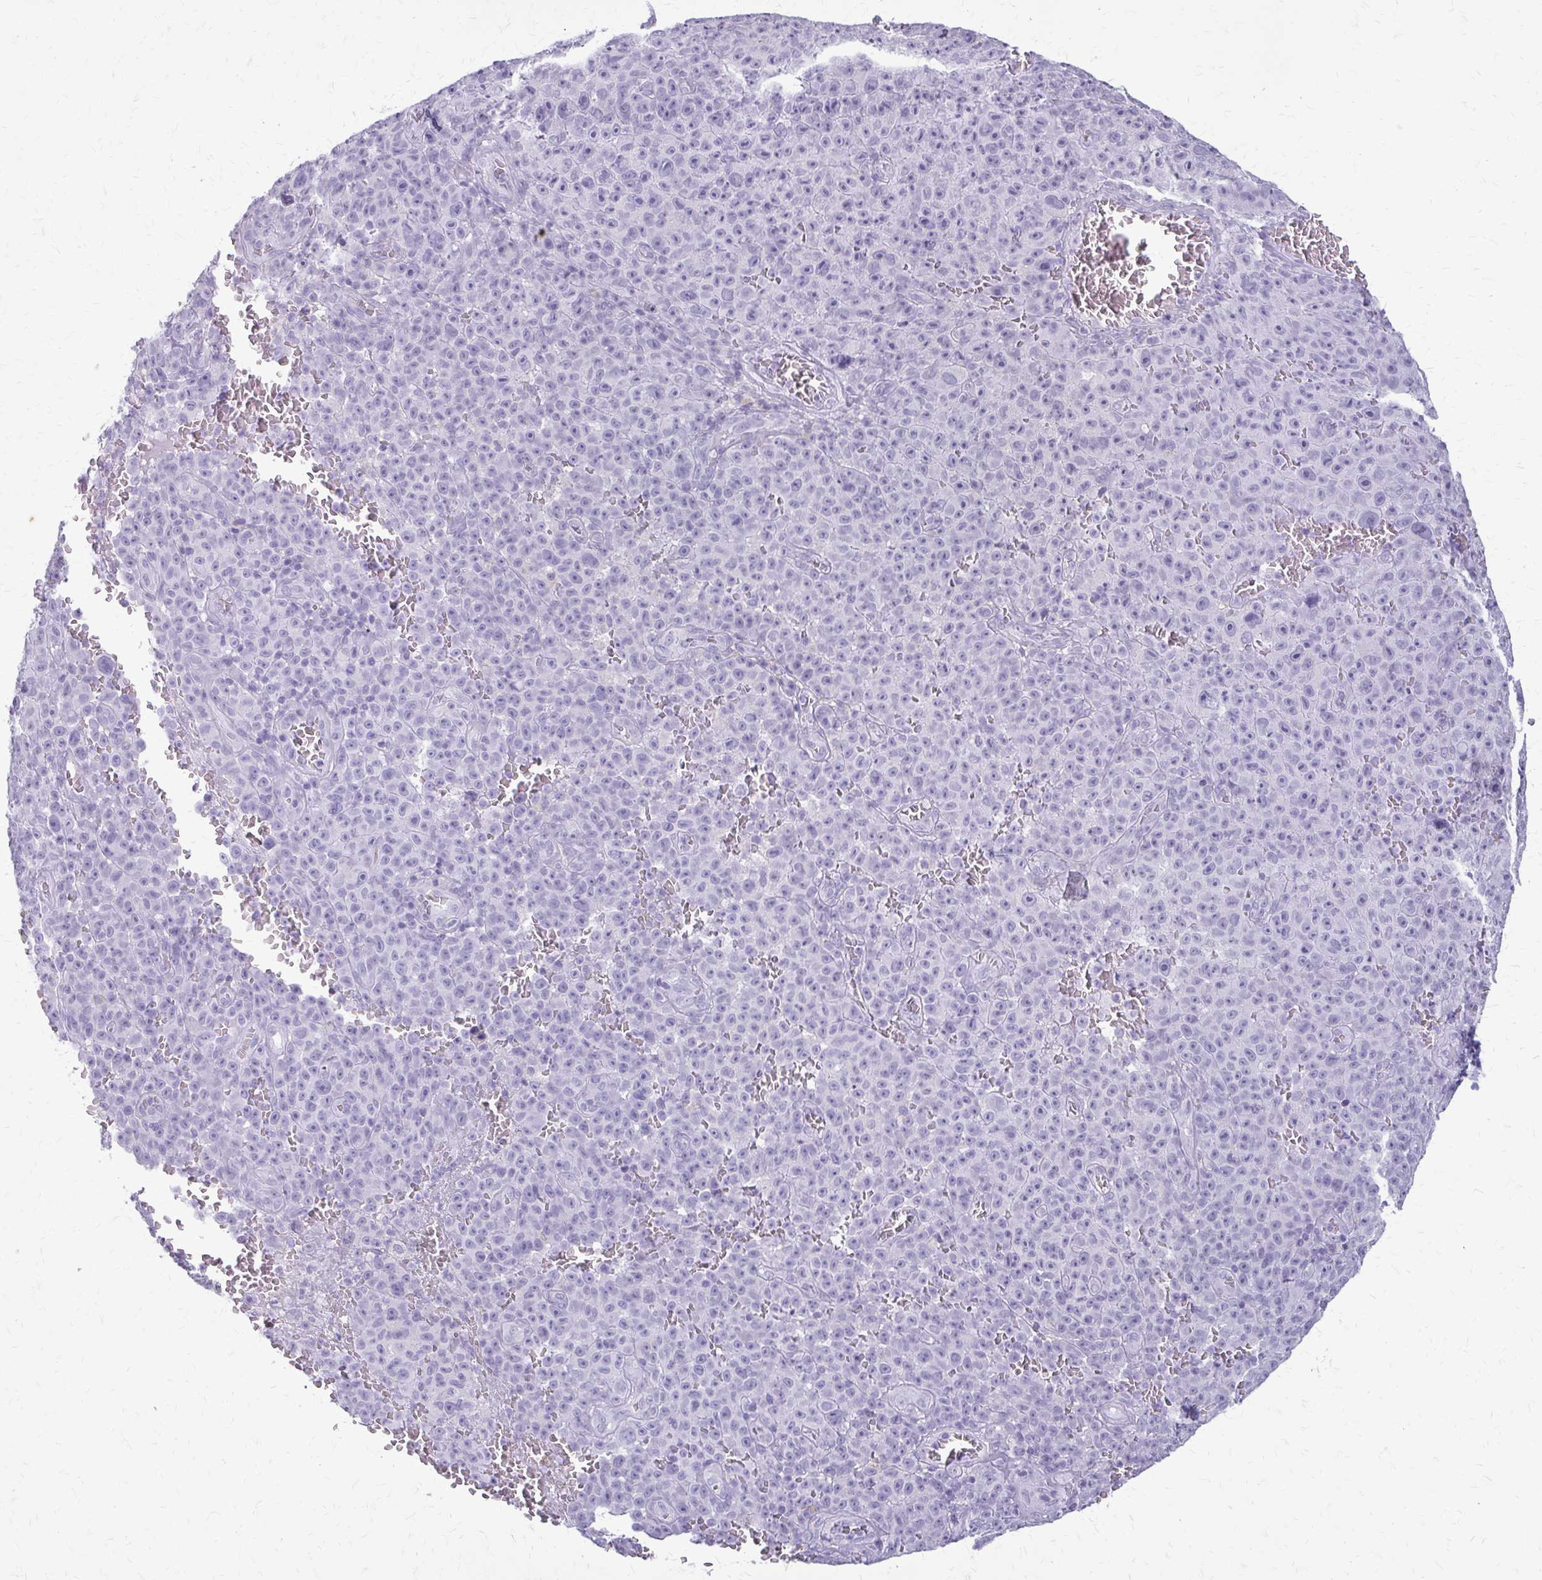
{"staining": {"intensity": "negative", "quantity": "none", "location": "none"}, "tissue": "melanoma", "cell_type": "Tumor cells", "image_type": "cancer", "snomed": [{"axis": "morphology", "description": "Malignant melanoma, NOS"}, {"axis": "topography", "description": "Skin"}], "caption": "IHC of melanoma reveals no staining in tumor cells.", "gene": "KRT5", "patient": {"sex": "female", "age": 82}}